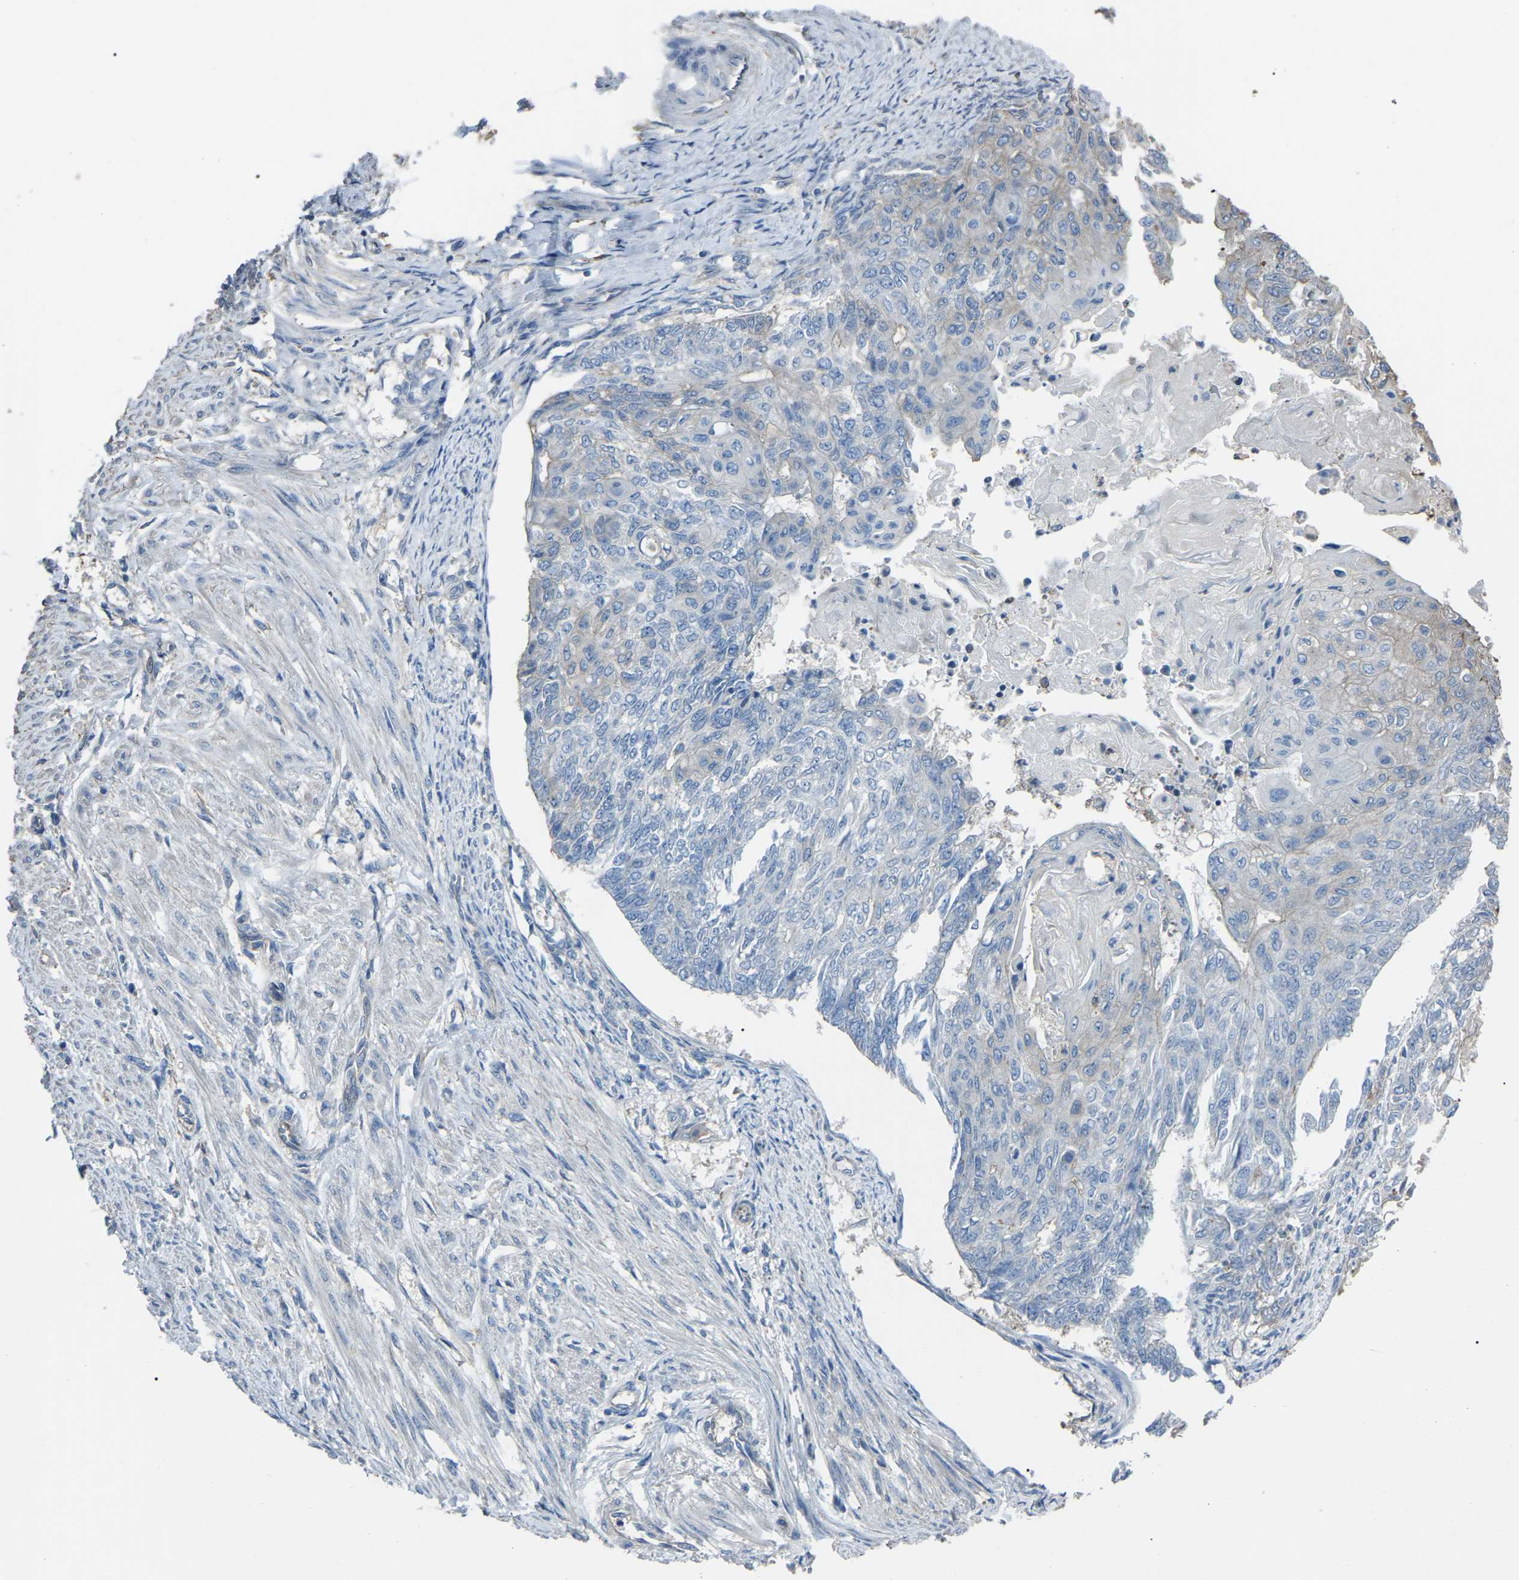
{"staining": {"intensity": "negative", "quantity": "none", "location": "none"}, "tissue": "endometrial cancer", "cell_type": "Tumor cells", "image_type": "cancer", "snomed": [{"axis": "morphology", "description": "Adenocarcinoma, NOS"}, {"axis": "topography", "description": "Endometrium"}], "caption": "DAB immunohistochemical staining of human adenocarcinoma (endometrial) demonstrates no significant expression in tumor cells.", "gene": "AIMP1", "patient": {"sex": "female", "age": 32}}